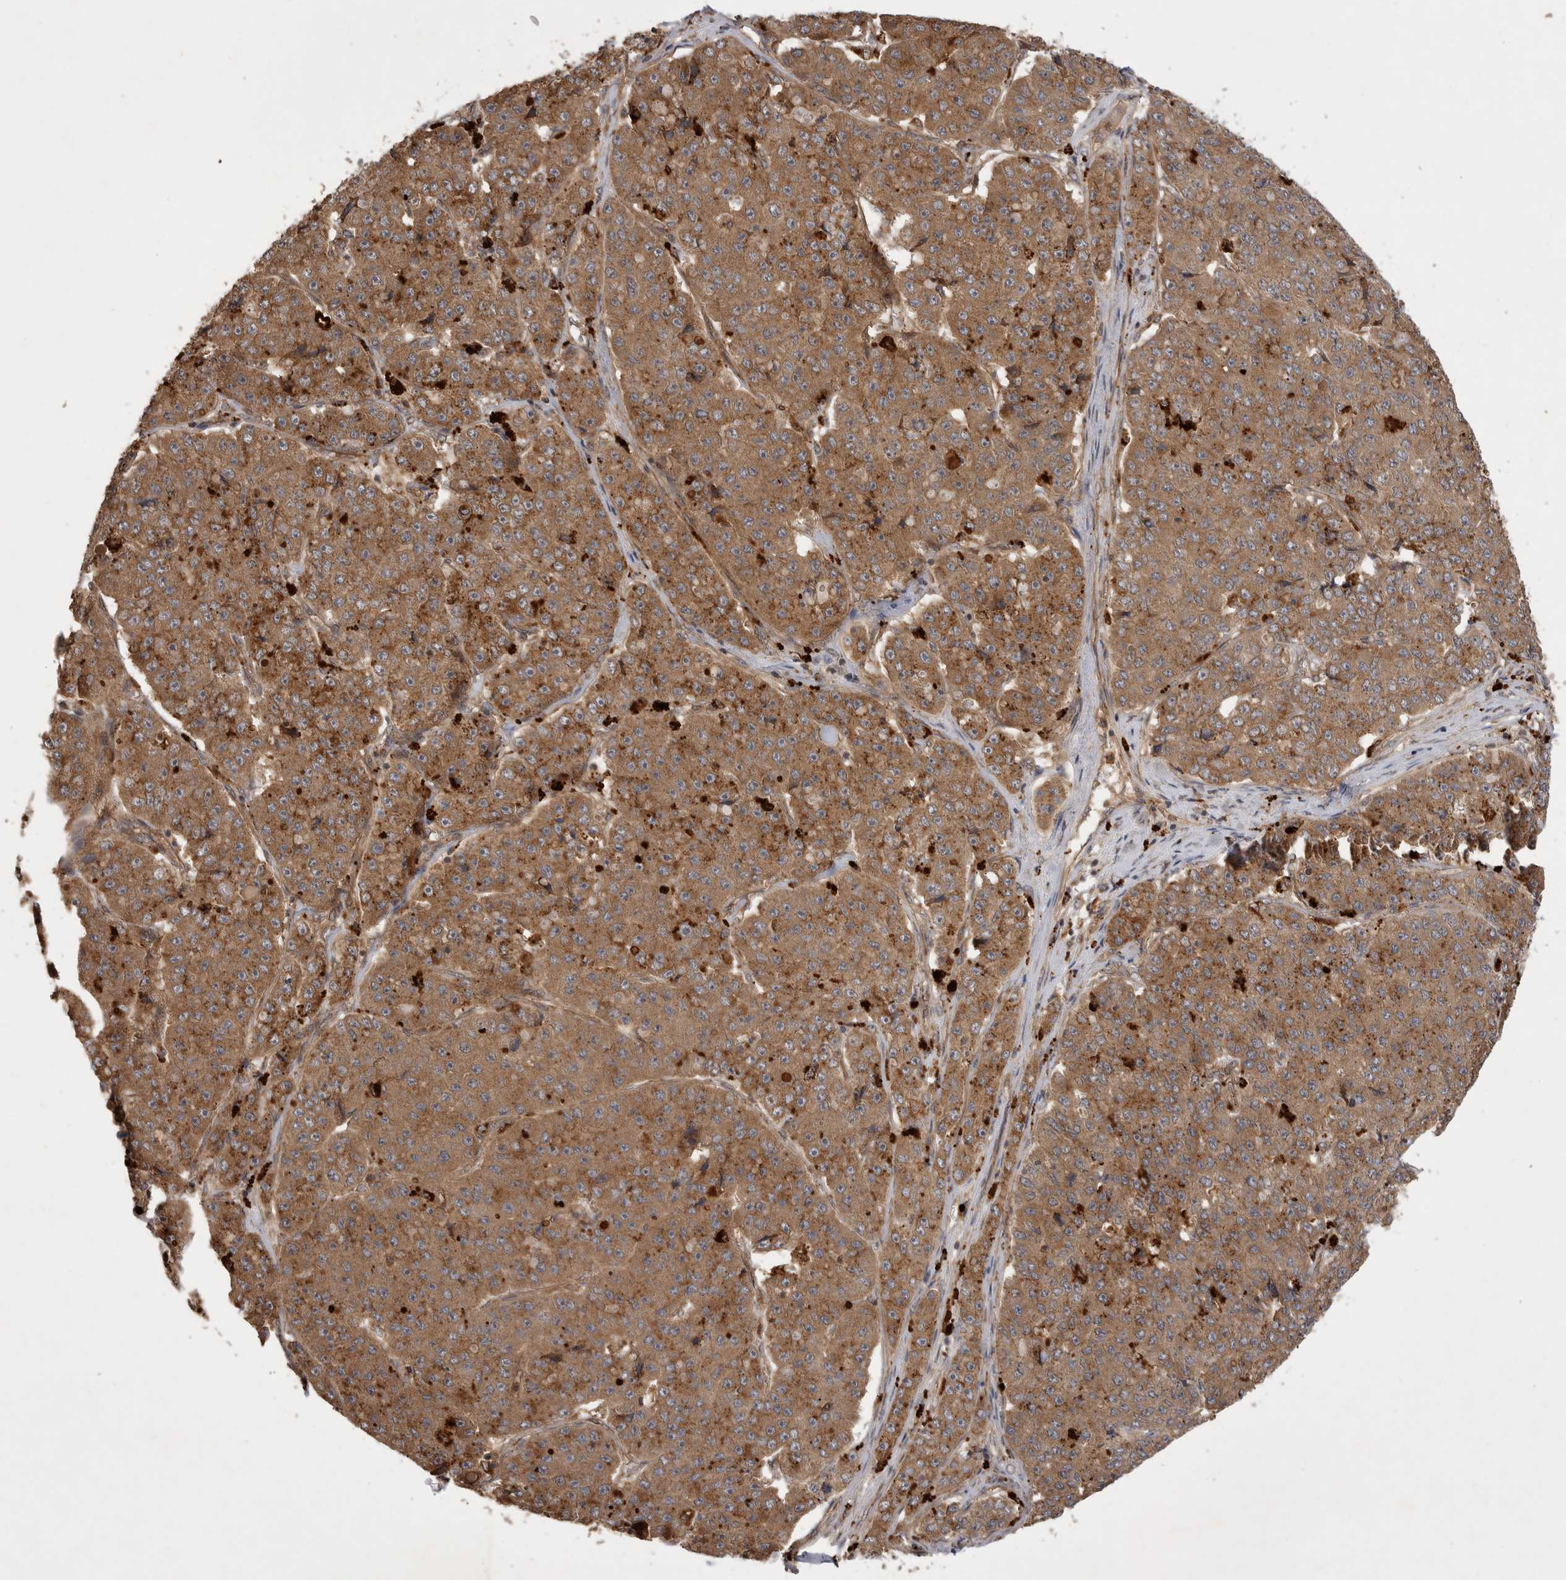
{"staining": {"intensity": "moderate", "quantity": ">75%", "location": "cytoplasmic/membranous"}, "tissue": "pancreatic cancer", "cell_type": "Tumor cells", "image_type": "cancer", "snomed": [{"axis": "morphology", "description": "Adenocarcinoma, NOS"}, {"axis": "topography", "description": "Pancreas"}], "caption": "Moderate cytoplasmic/membranous expression for a protein is identified in approximately >75% of tumor cells of adenocarcinoma (pancreatic) using immunohistochemistry.", "gene": "ZNF232", "patient": {"sex": "male", "age": 50}}